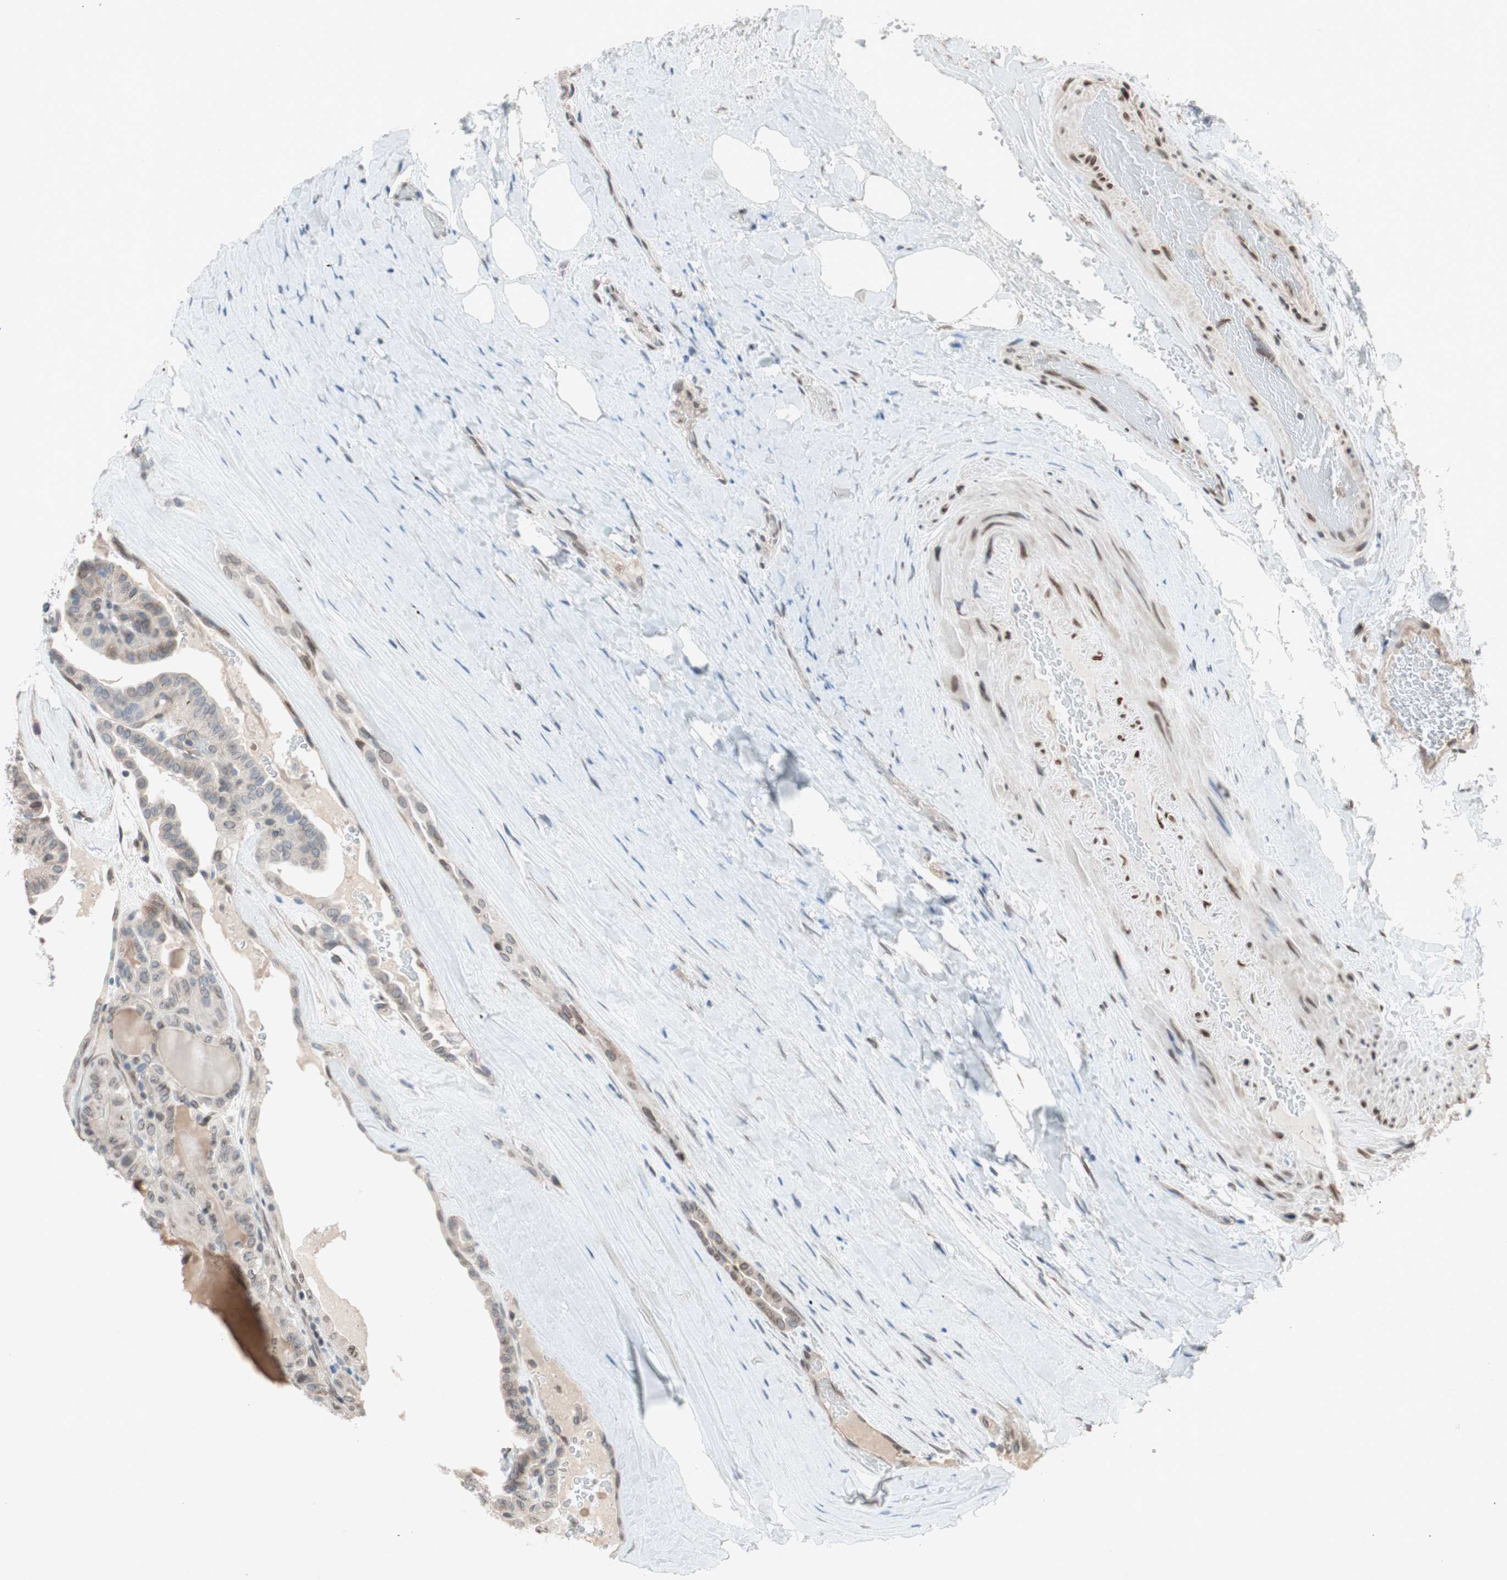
{"staining": {"intensity": "weak", "quantity": ">75%", "location": "cytoplasmic/membranous"}, "tissue": "thyroid cancer", "cell_type": "Tumor cells", "image_type": "cancer", "snomed": [{"axis": "morphology", "description": "Papillary adenocarcinoma, NOS"}, {"axis": "topography", "description": "Thyroid gland"}], "caption": "High-magnification brightfield microscopy of papillary adenocarcinoma (thyroid) stained with DAB (brown) and counterstained with hematoxylin (blue). tumor cells exhibit weak cytoplasmic/membranous staining is appreciated in about>75% of cells.", "gene": "ARNT2", "patient": {"sex": "male", "age": 77}}